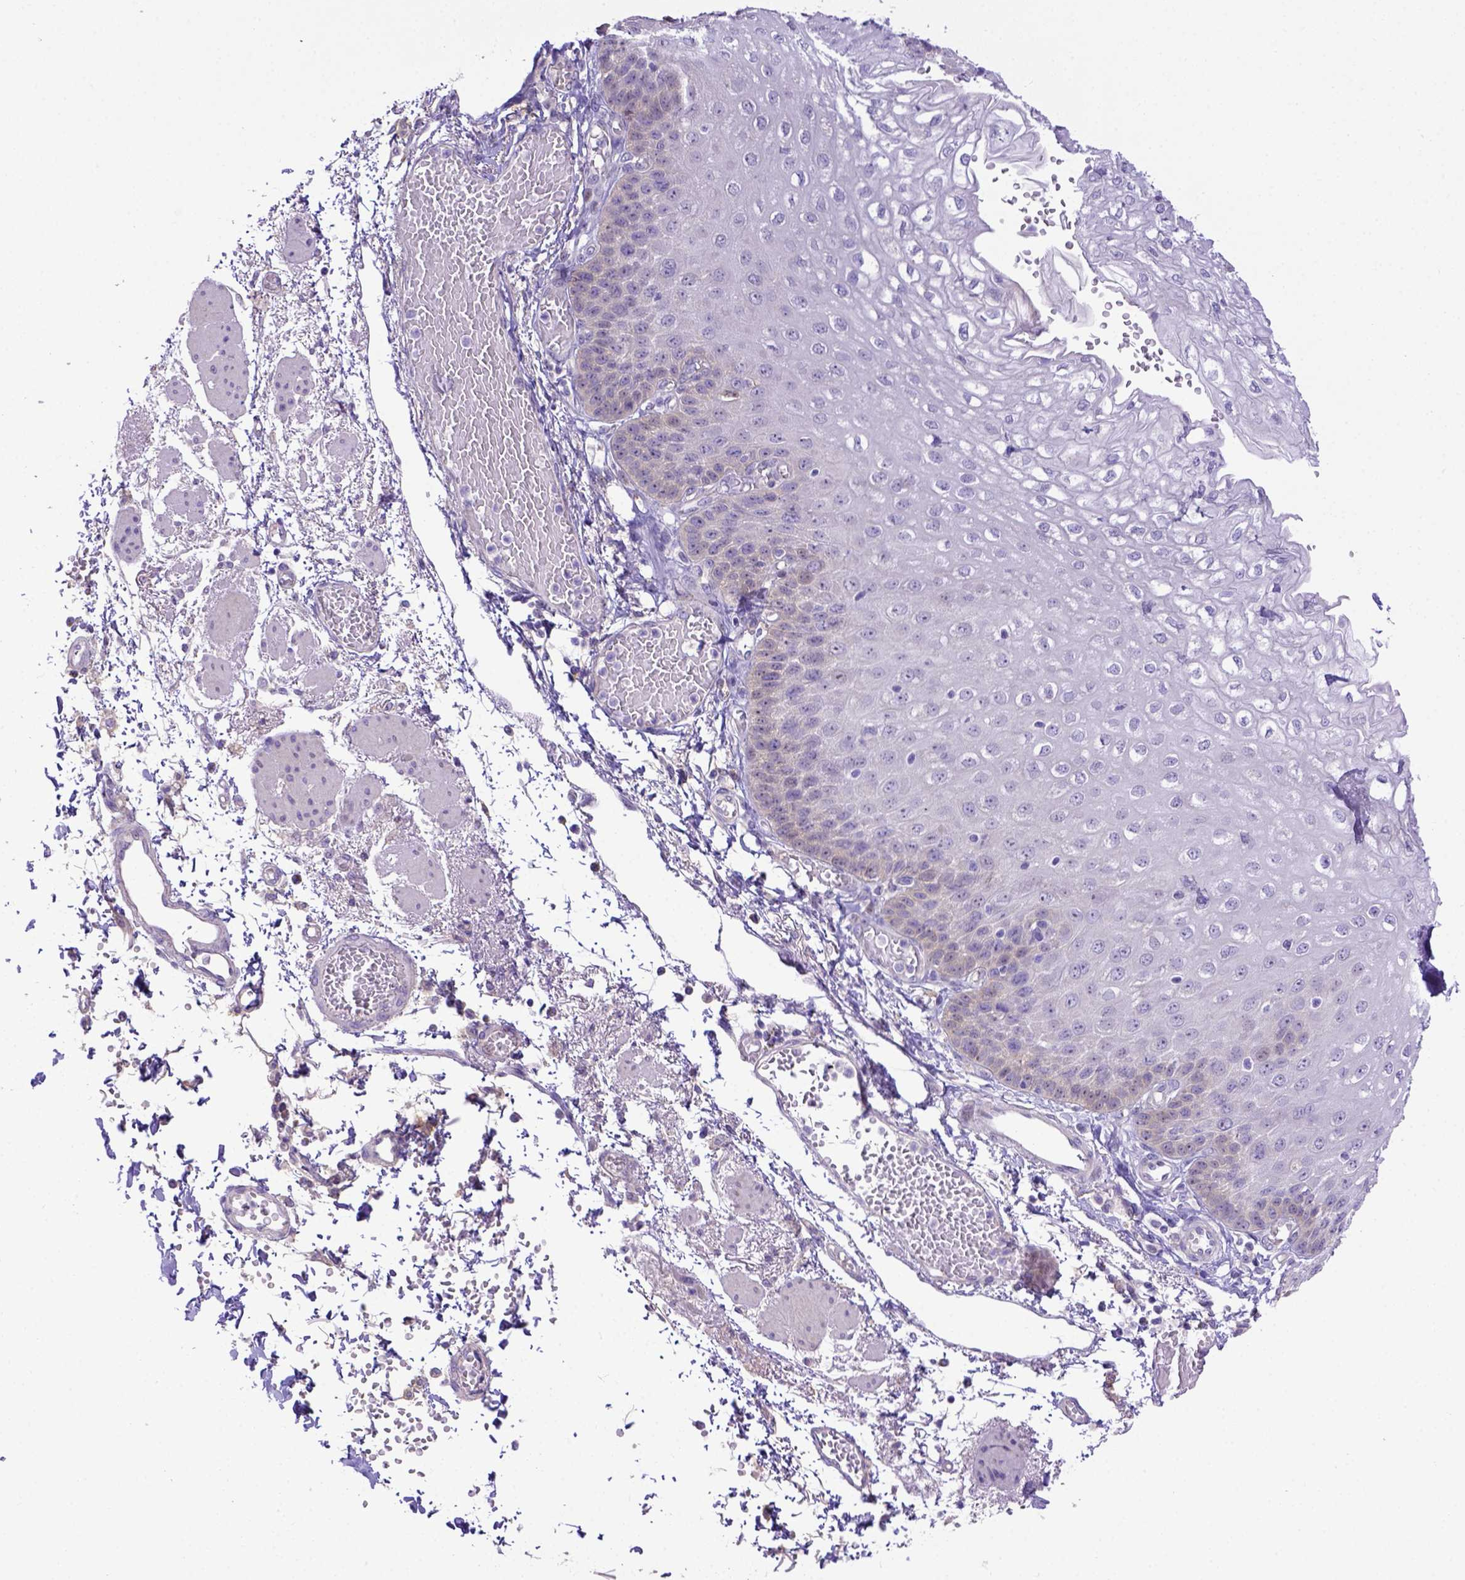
{"staining": {"intensity": "negative", "quantity": "none", "location": "none"}, "tissue": "esophagus", "cell_type": "Squamous epithelial cells", "image_type": "normal", "snomed": [{"axis": "morphology", "description": "Normal tissue, NOS"}, {"axis": "morphology", "description": "Adenocarcinoma, NOS"}, {"axis": "topography", "description": "Esophagus"}], "caption": "Immunohistochemical staining of normal human esophagus displays no significant expression in squamous epithelial cells.", "gene": "CD40", "patient": {"sex": "male", "age": 81}}